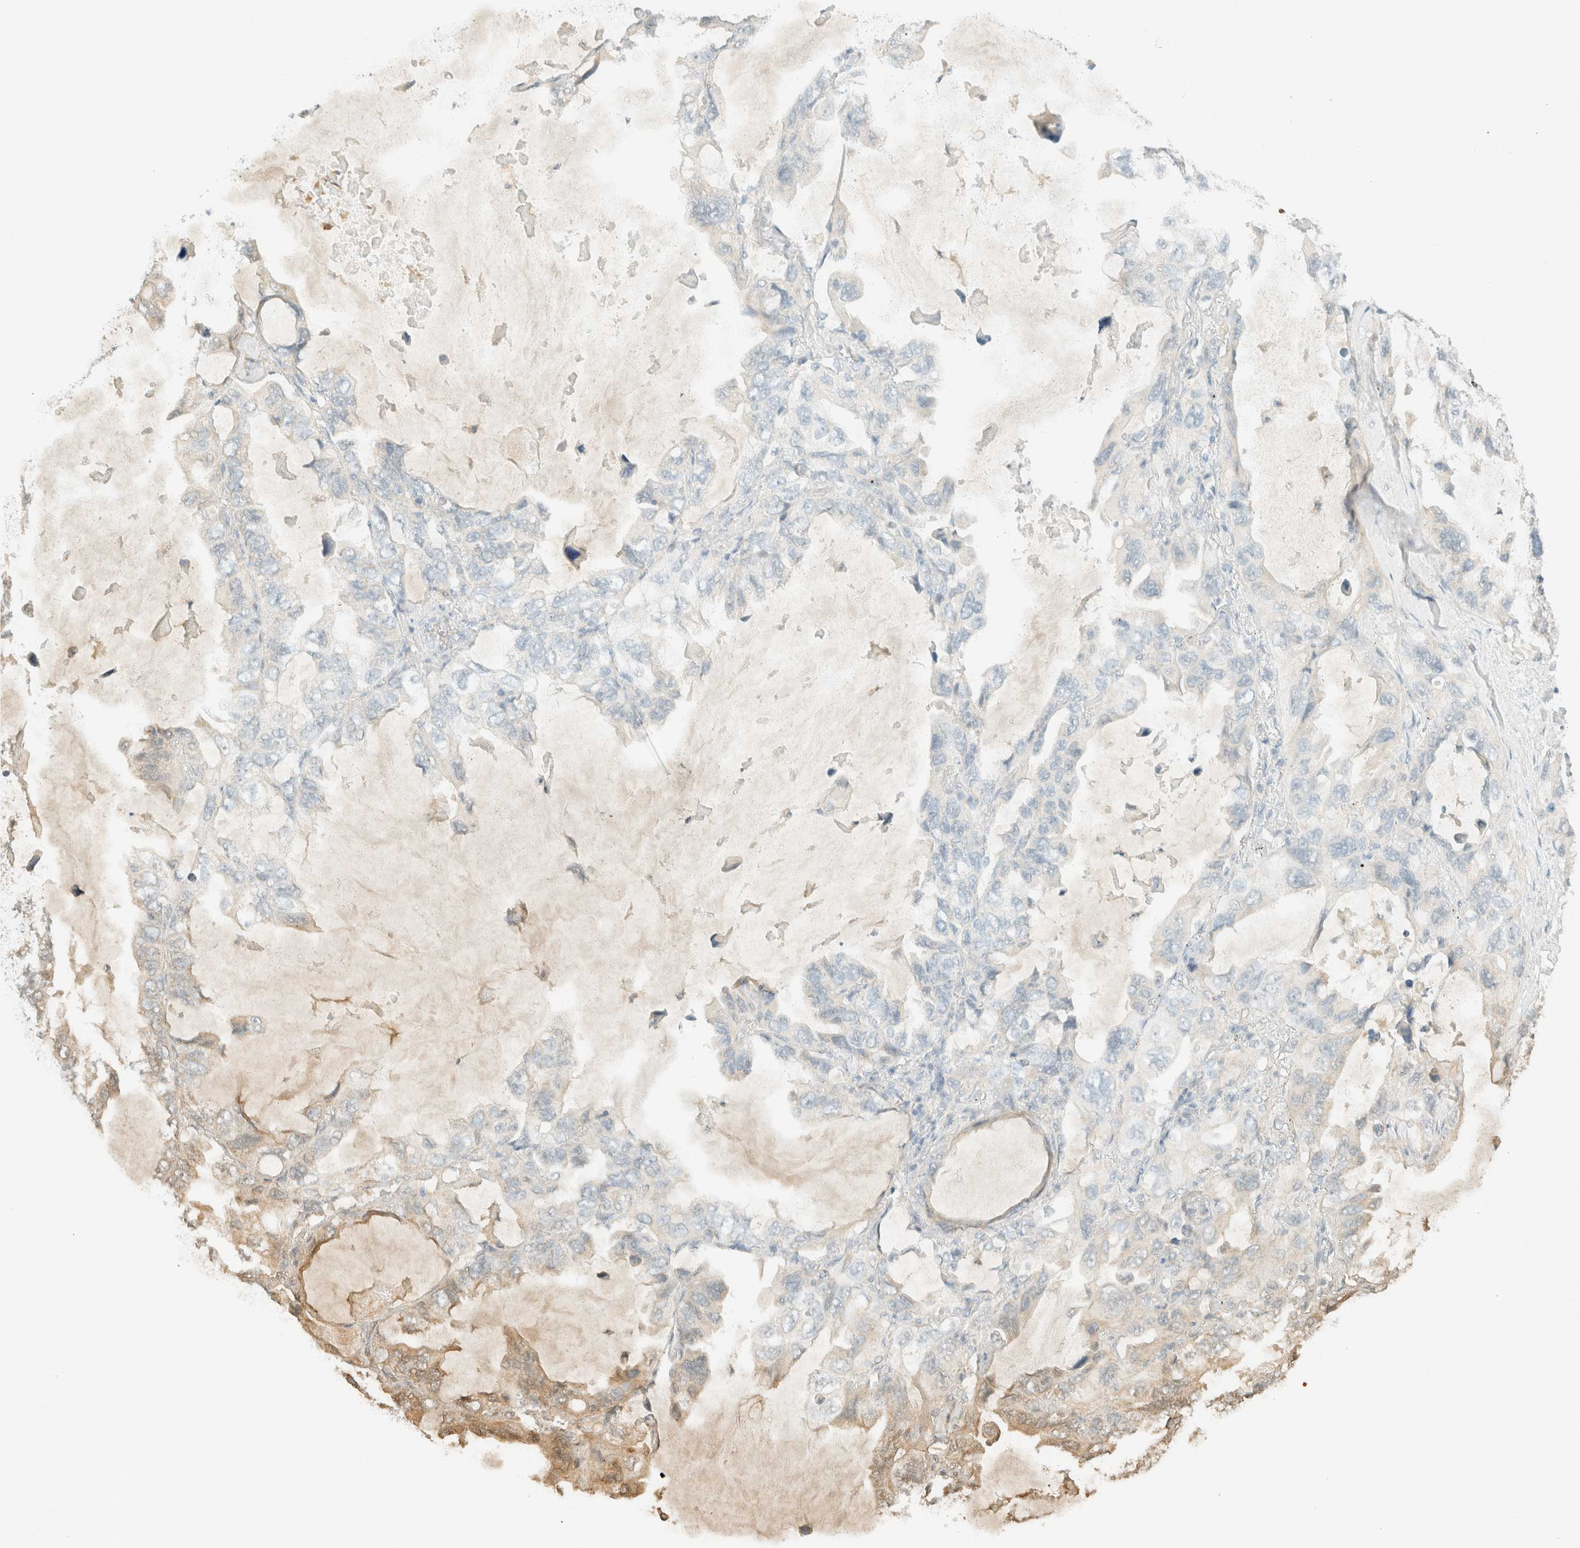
{"staining": {"intensity": "negative", "quantity": "none", "location": "none"}, "tissue": "lung cancer", "cell_type": "Tumor cells", "image_type": "cancer", "snomed": [{"axis": "morphology", "description": "Squamous cell carcinoma, NOS"}, {"axis": "topography", "description": "Lung"}], "caption": "IHC of human squamous cell carcinoma (lung) shows no staining in tumor cells. Nuclei are stained in blue.", "gene": "GPA33", "patient": {"sex": "female", "age": 73}}